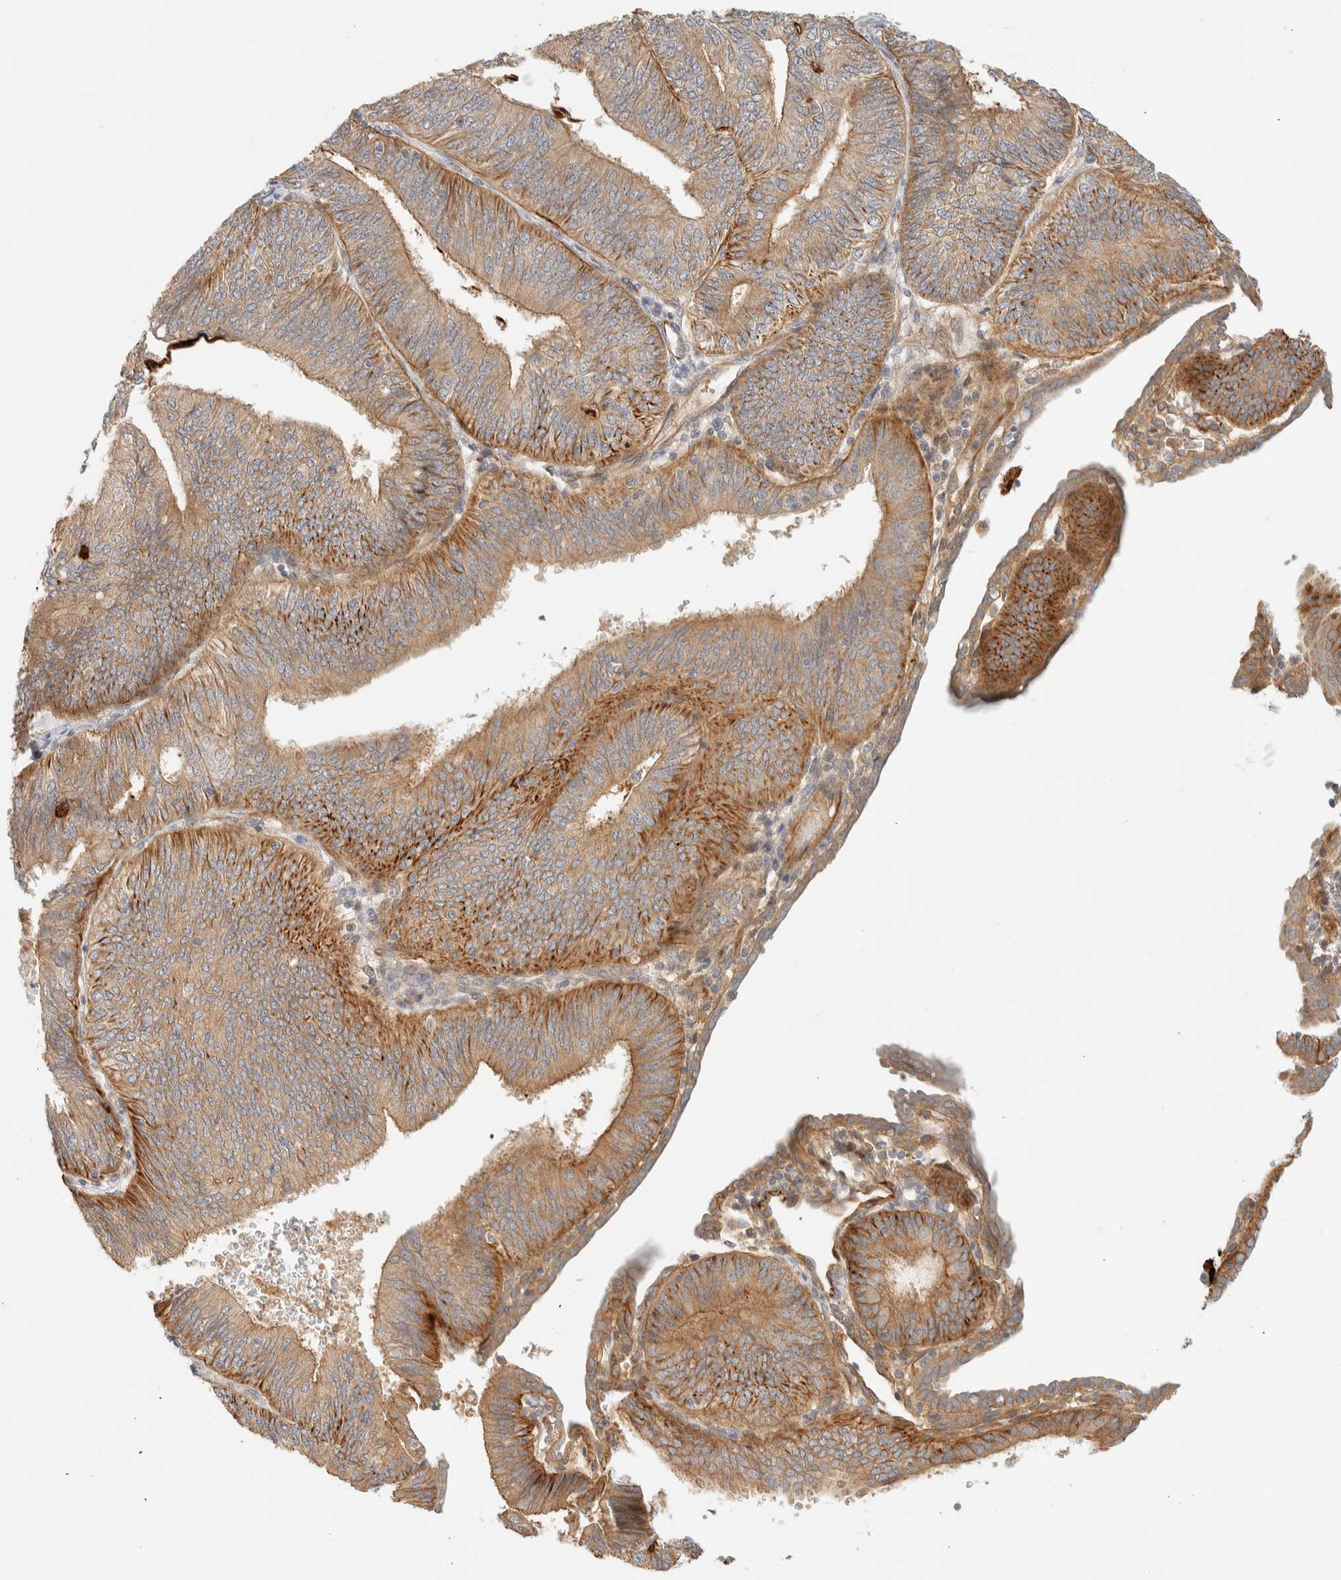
{"staining": {"intensity": "moderate", "quantity": ">75%", "location": "cytoplasmic/membranous"}, "tissue": "endometrial cancer", "cell_type": "Tumor cells", "image_type": "cancer", "snomed": [{"axis": "morphology", "description": "Adenocarcinoma, NOS"}, {"axis": "topography", "description": "Endometrium"}], "caption": "Immunohistochemical staining of adenocarcinoma (endometrial) shows medium levels of moderate cytoplasmic/membranous positivity in approximately >75% of tumor cells. The staining was performed using DAB (3,3'-diaminobenzidine) to visualize the protein expression in brown, while the nuclei were stained in blue with hematoxylin (Magnification: 20x).", "gene": "FAT1", "patient": {"sex": "female", "age": 58}}